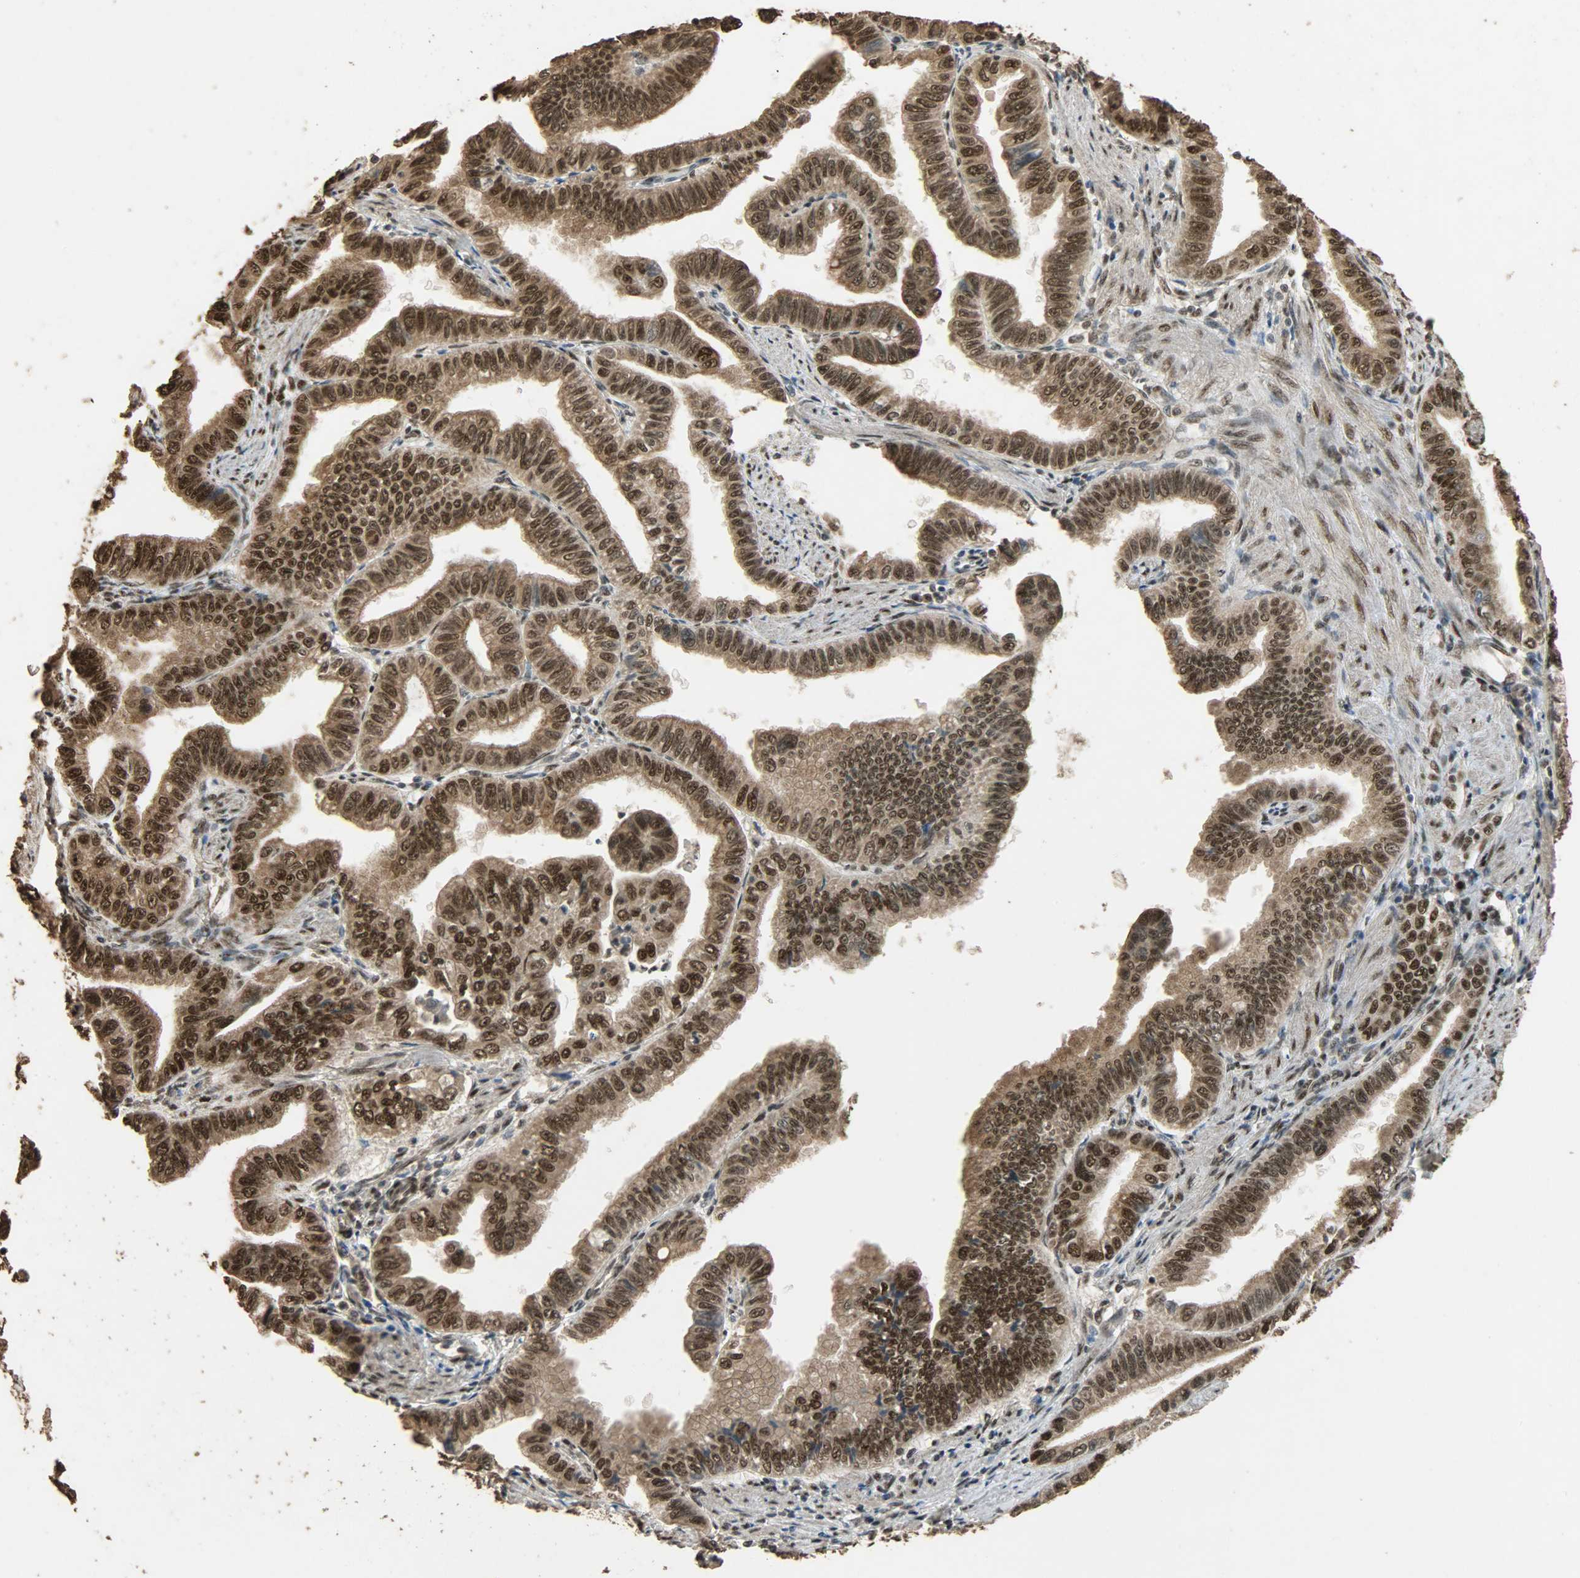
{"staining": {"intensity": "strong", "quantity": ">75%", "location": "cytoplasmic/membranous,nuclear"}, "tissue": "pancreatic cancer", "cell_type": "Tumor cells", "image_type": "cancer", "snomed": [{"axis": "morphology", "description": "Normal tissue, NOS"}, {"axis": "topography", "description": "Lymph node"}], "caption": "Immunohistochemistry micrograph of human pancreatic cancer stained for a protein (brown), which reveals high levels of strong cytoplasmic/membranous and nuclear staining in about >75% of tumor cells.", "gene": "CCNT2", "patient": {"sex": "male", "age": 50}}